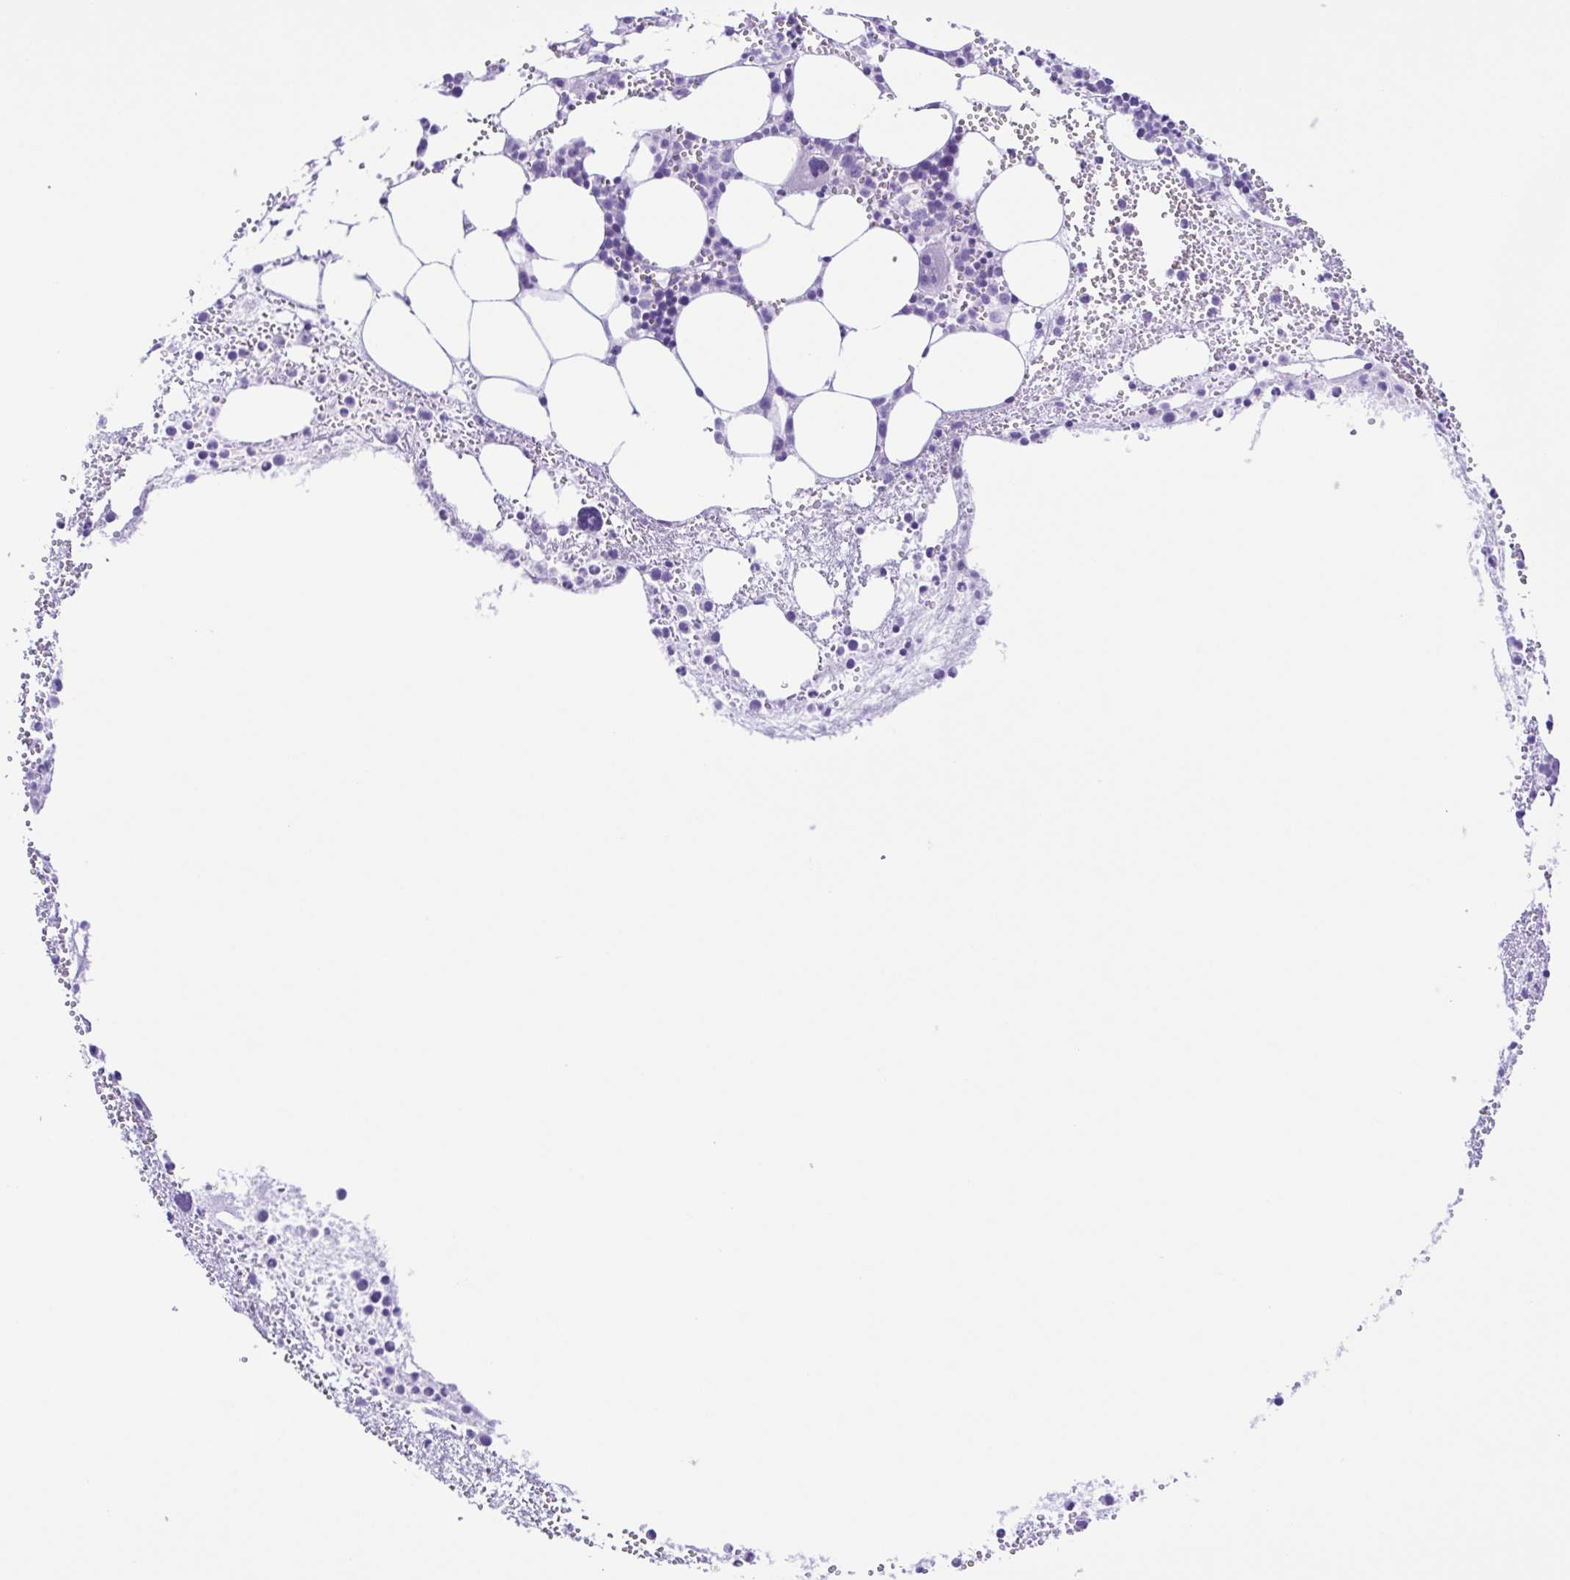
{"staining": {"intensity": "negative", "quantity": "none", "location": "none"}, "tissue": "bone marrow", "cell_type": "Hematopoietic cells", "image_type": "normal", "snomed": [{"axis": "morphology", "description": "Normal tissue, NOS"}, {"axis": "topography", "description": "Bone marrow"}], "caption": "Hematopoietic cells are negative for brown protein staining in unremarkable bone marrow. The staining was performed using DAB to visualize the protein expression in brown, while the nuclei were stained in blue with hematoxylin (Magnification: 20x).", "gene": "ERP27", "patient": {"sex": "female", "age": 57}}